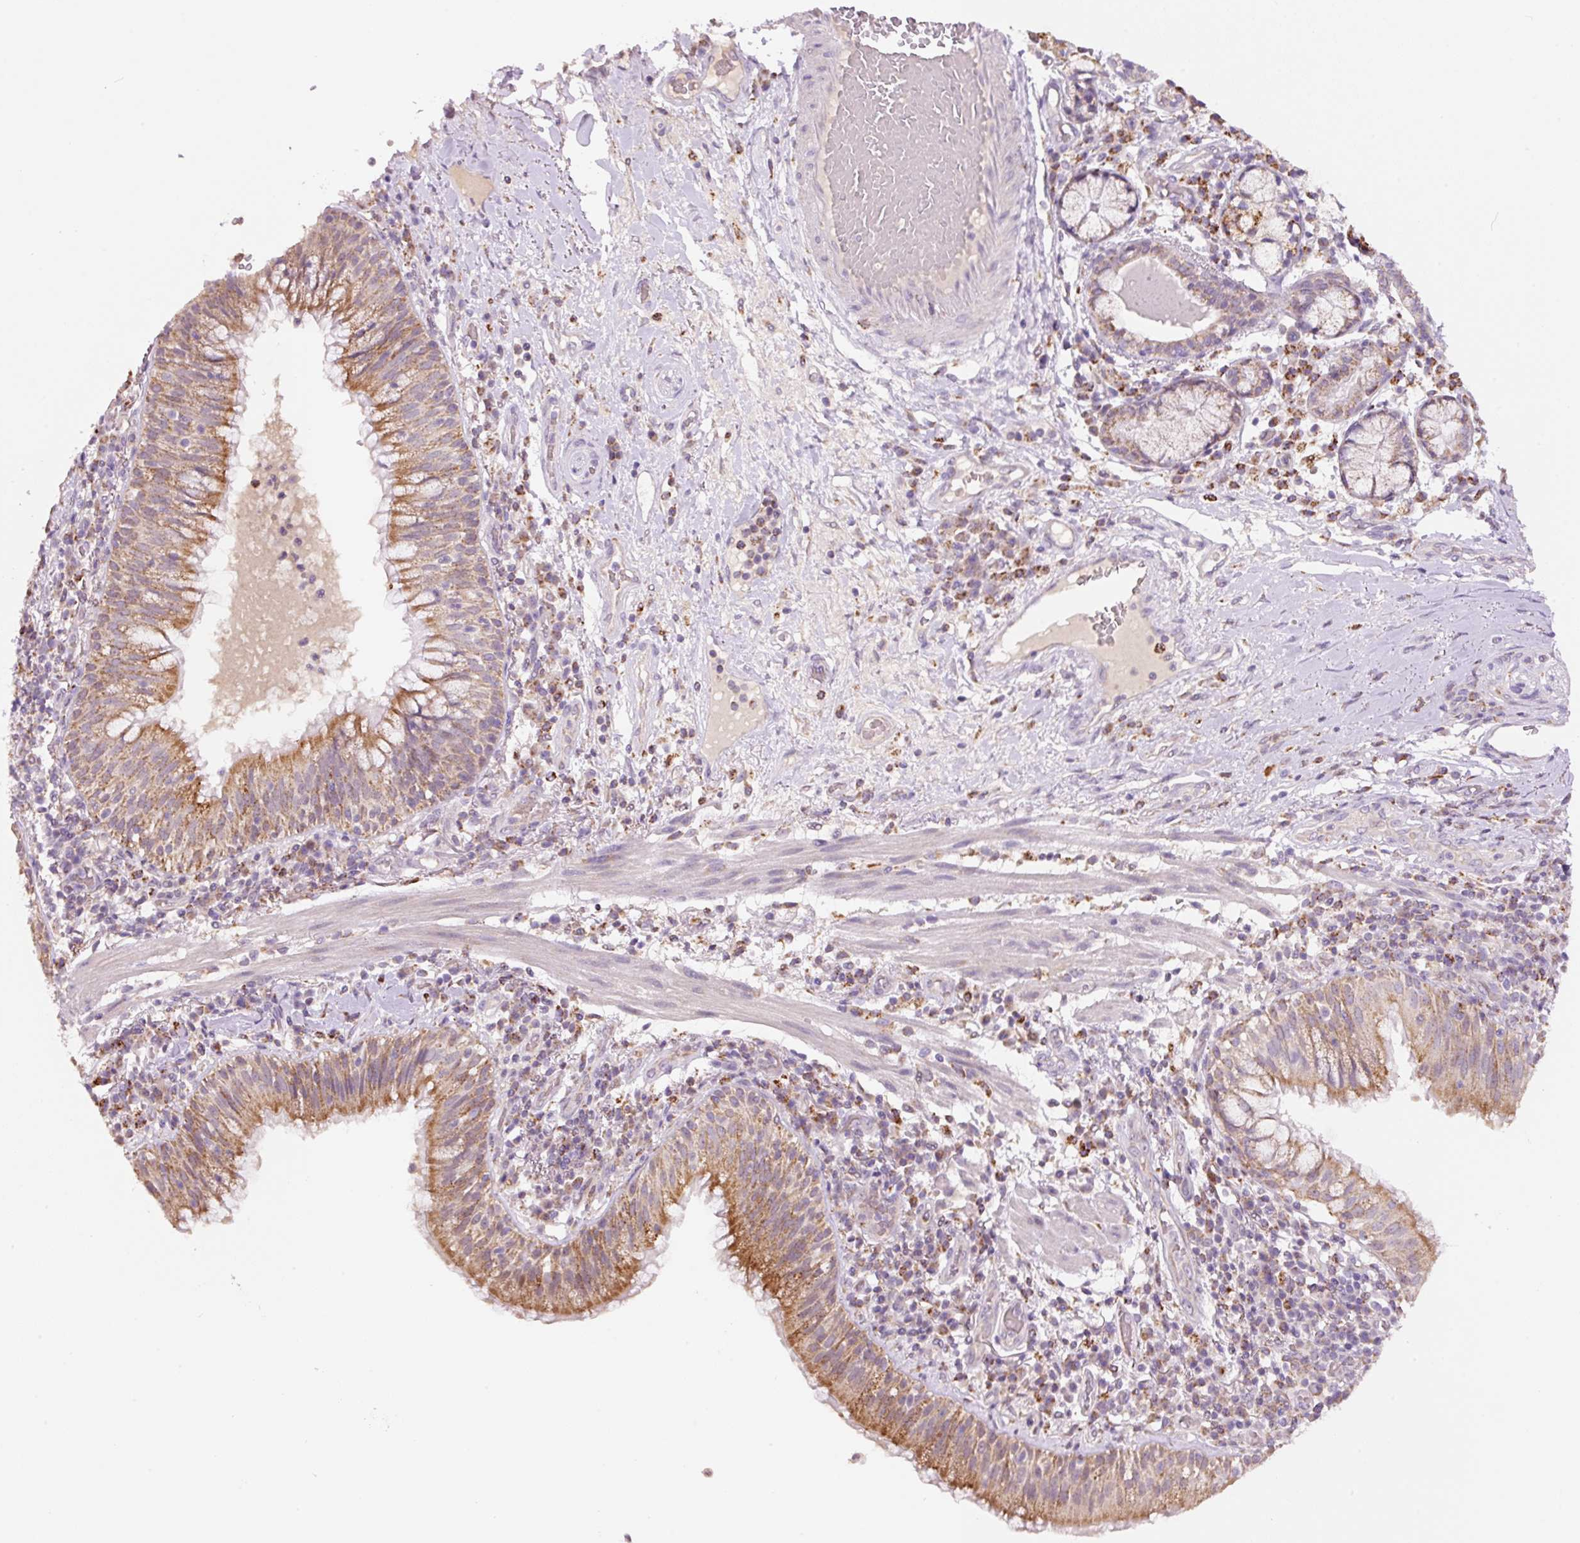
{"staining": {"intensity": "moderate", "quantity": ">75%", "location": "cytoplasmic/membranous"}, "tissue": "bronchus", "cell_type": "Respiratory epithelial cells", "image_type": "normal", "snomed": [{"axis": "morphology", "description": "Normal tissue, NOS"}, {"axis": "topography", "description": "Cartilage tissue"}, {"axis": "topography", "description": "Bronchus"}], "caption": "Immunohistochemistry (IHC) of normal human bronchus displays medium levels of moderate cytoplasmic/membranous expression in approximately >75% of respiratory epithelial cells.", "gene": "PCK2", "patient": {"sex": "male", "age": 56}}